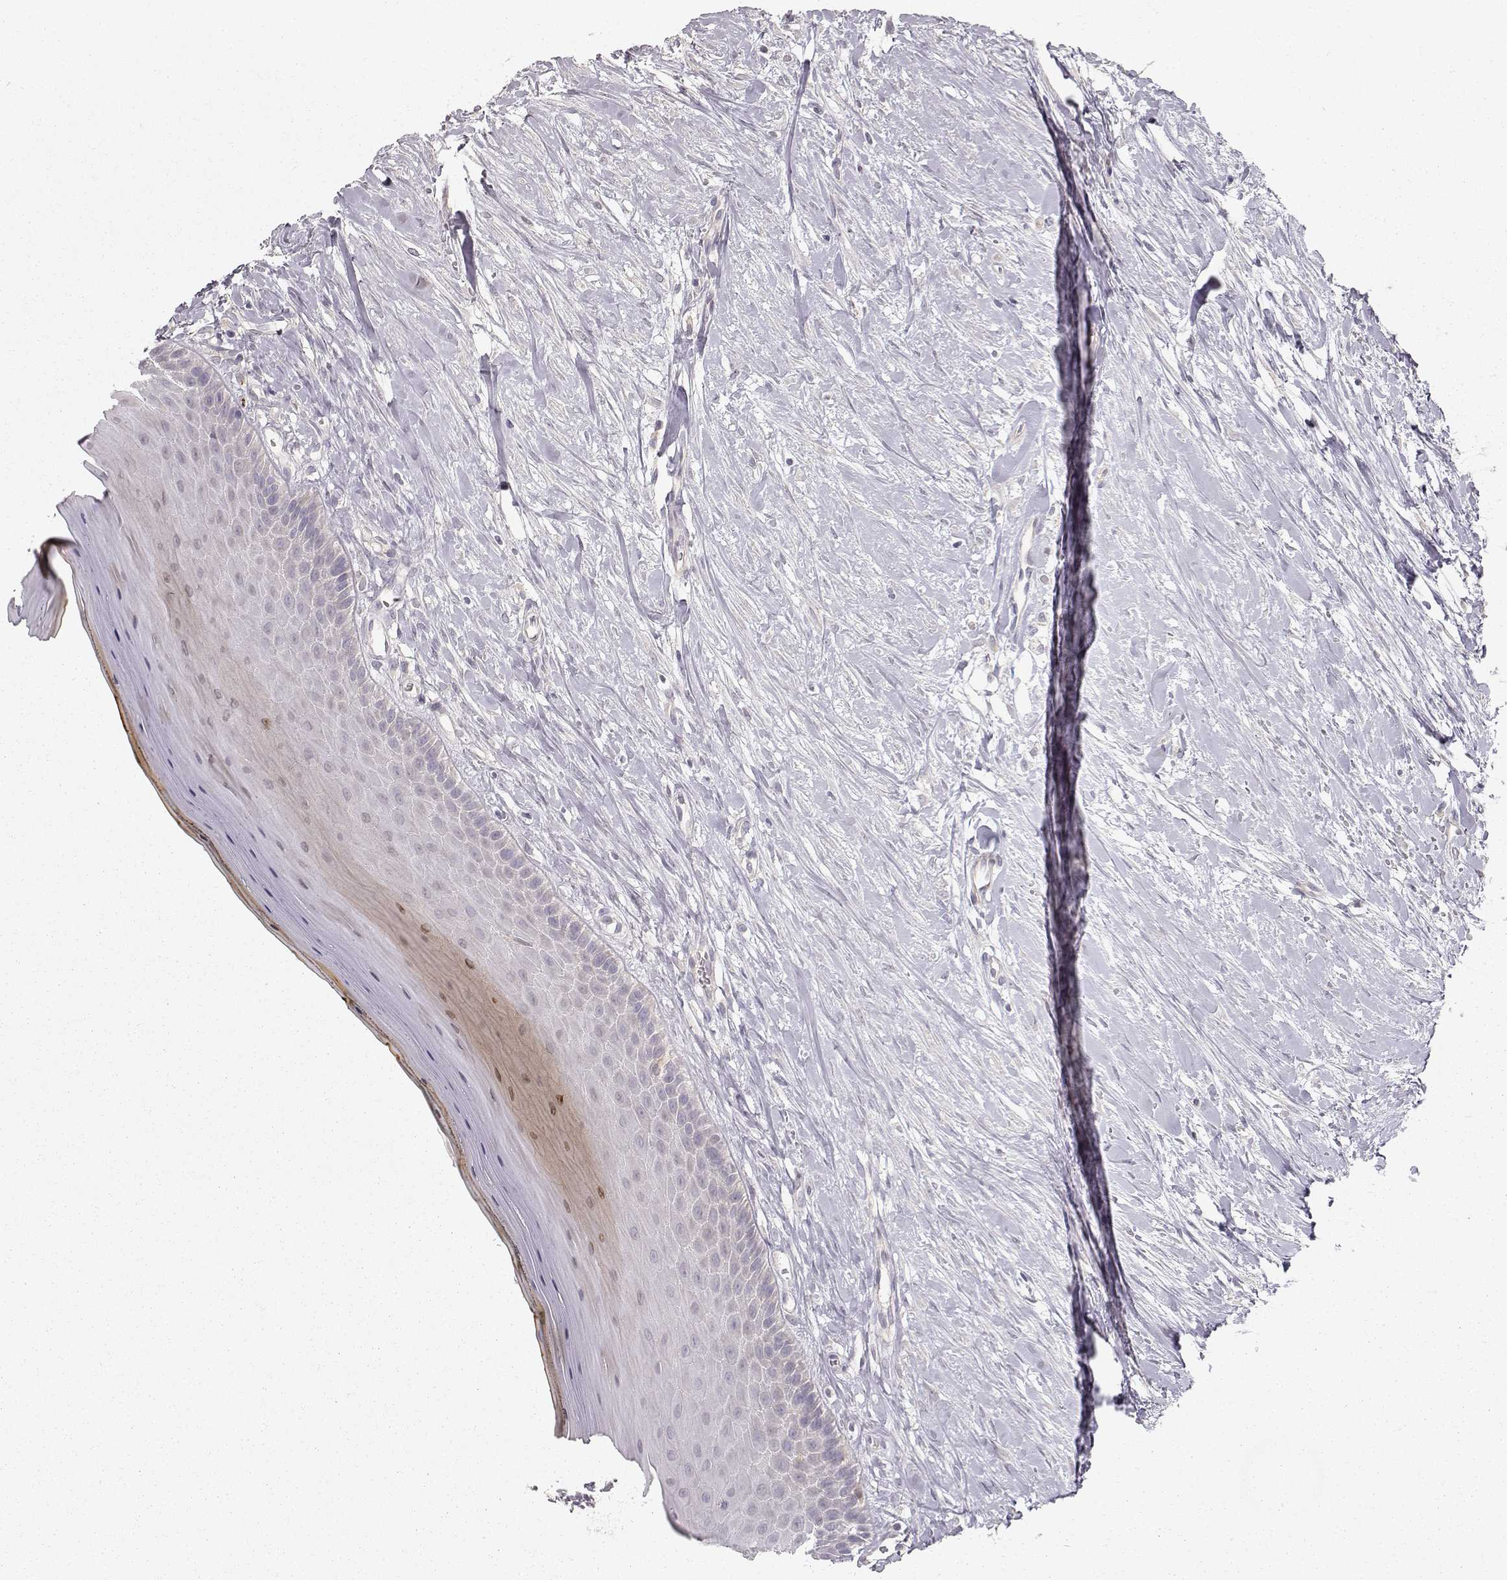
{"staining": {"intensity": "negative", "quantity": "none", "location": "none"}, "tissue": "oral mucosa", "cell_type": "Squamous epithelial cells", "image_type": "normal", "snomed": [{"axis": "morphology", "description": "Normal tissue, NOS"}, {"axis": "topography", "description": "Oral tissue"}], "caption": "IHC of normal oral mucosa reveals no staining in squamous epithelial cells. (DAB IHC with hematoxylin counter stain).", "gene": "ARHGAP8", "patient": {"sex": "female", "age": 43}}